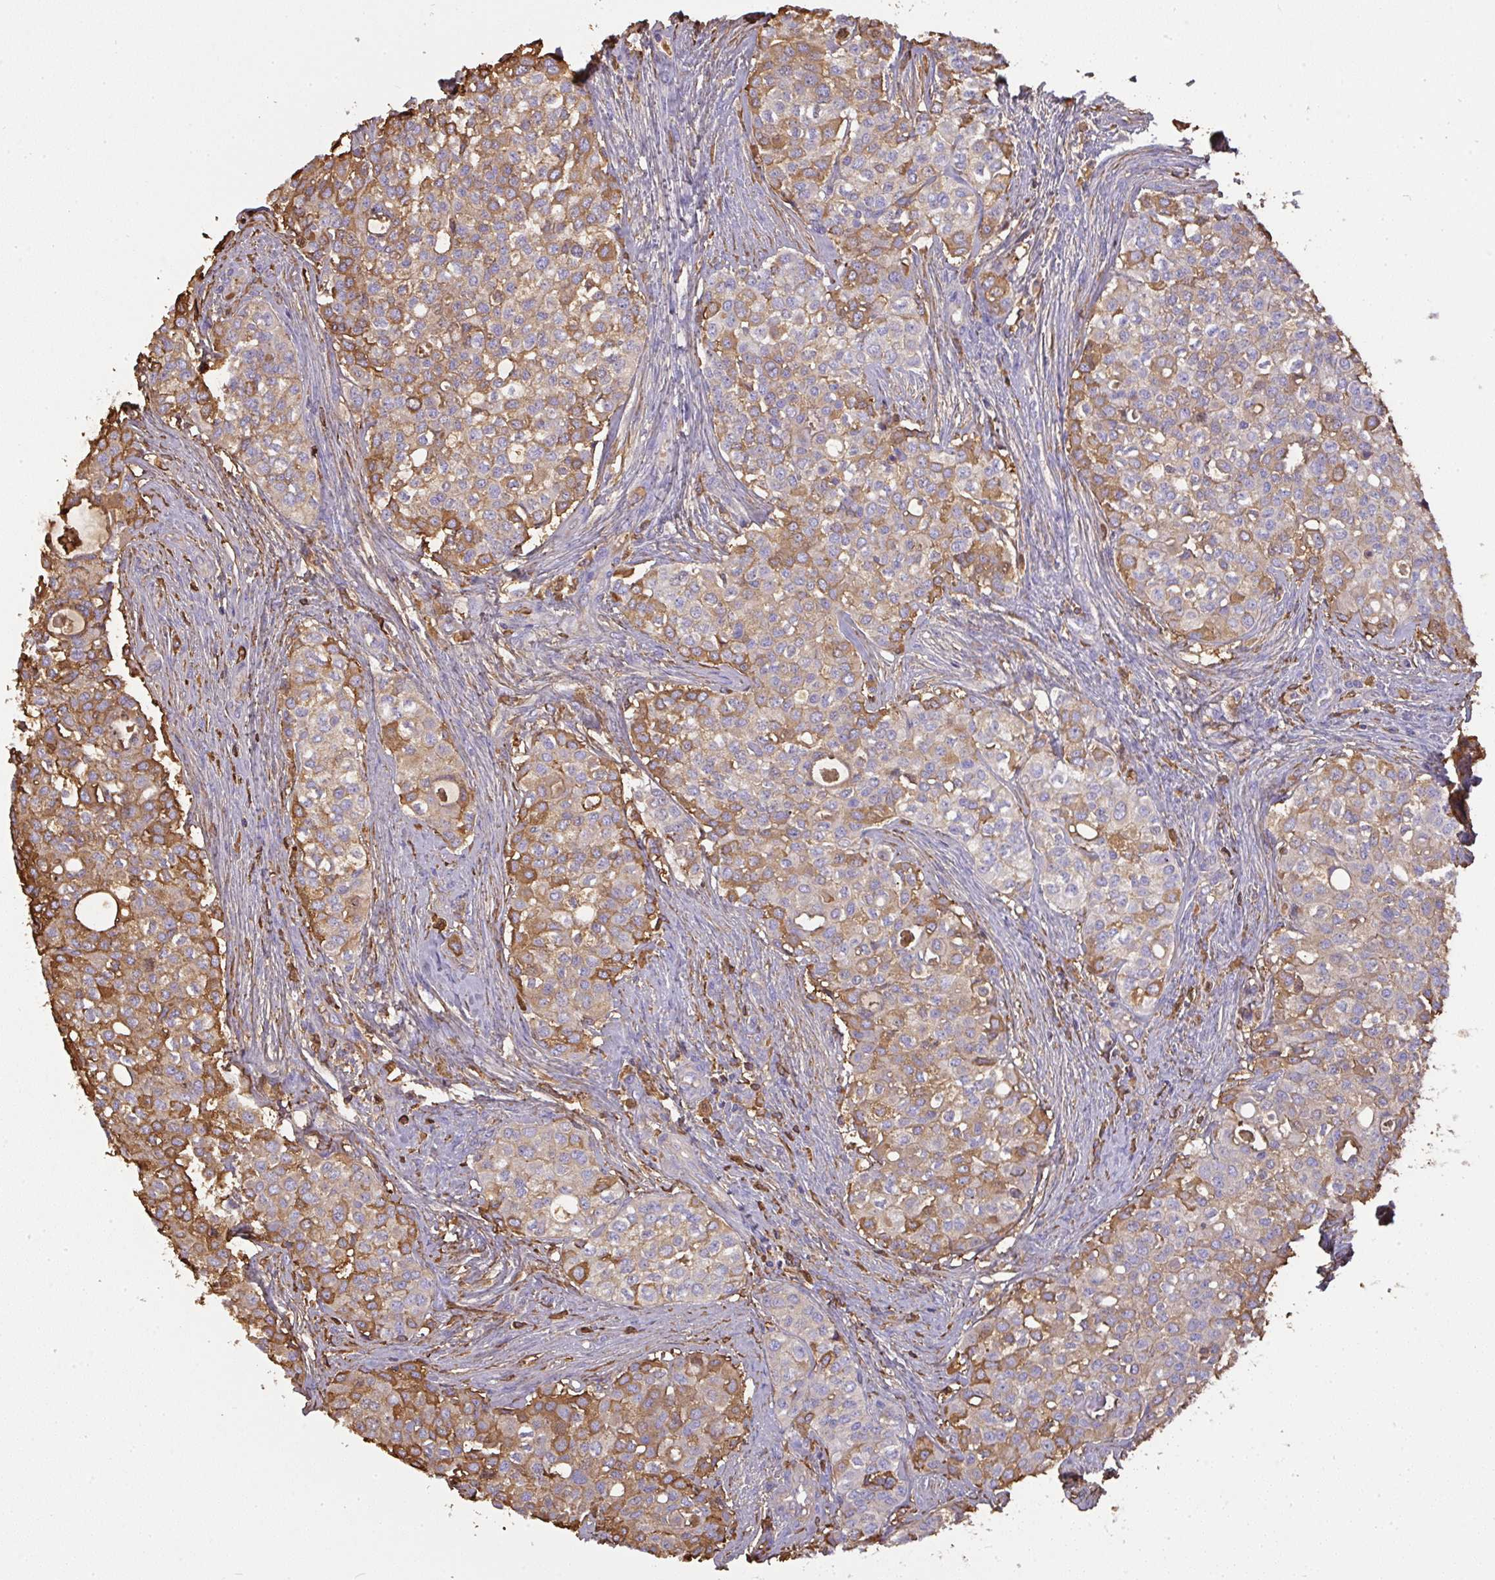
{"staining": {"intensity": "moderate", "quantity": "25%-75%", "location": "cytoplasmic/membranous"}, "tissue": "head and neck cancer", "cell_type": "Tumor cells", "image_type": "cancer", "snomed": [{"axis": "morphology", "description": "Adenocarcinoma, NOS"}, {"axis": "topography", "description": "Head-Neck"}], "caption": "High-power microscopy captured an immunohistochemistry micrograph of head and neck cancer, revealing moderate cytoplasmic/membranous expression in about 25%-75% of tumor cells. (brown staining indicates protein expression, while blue staining denotes nuclei).", "gene": "SMYD5", "patient": {"sex": "male", "age": 81}}